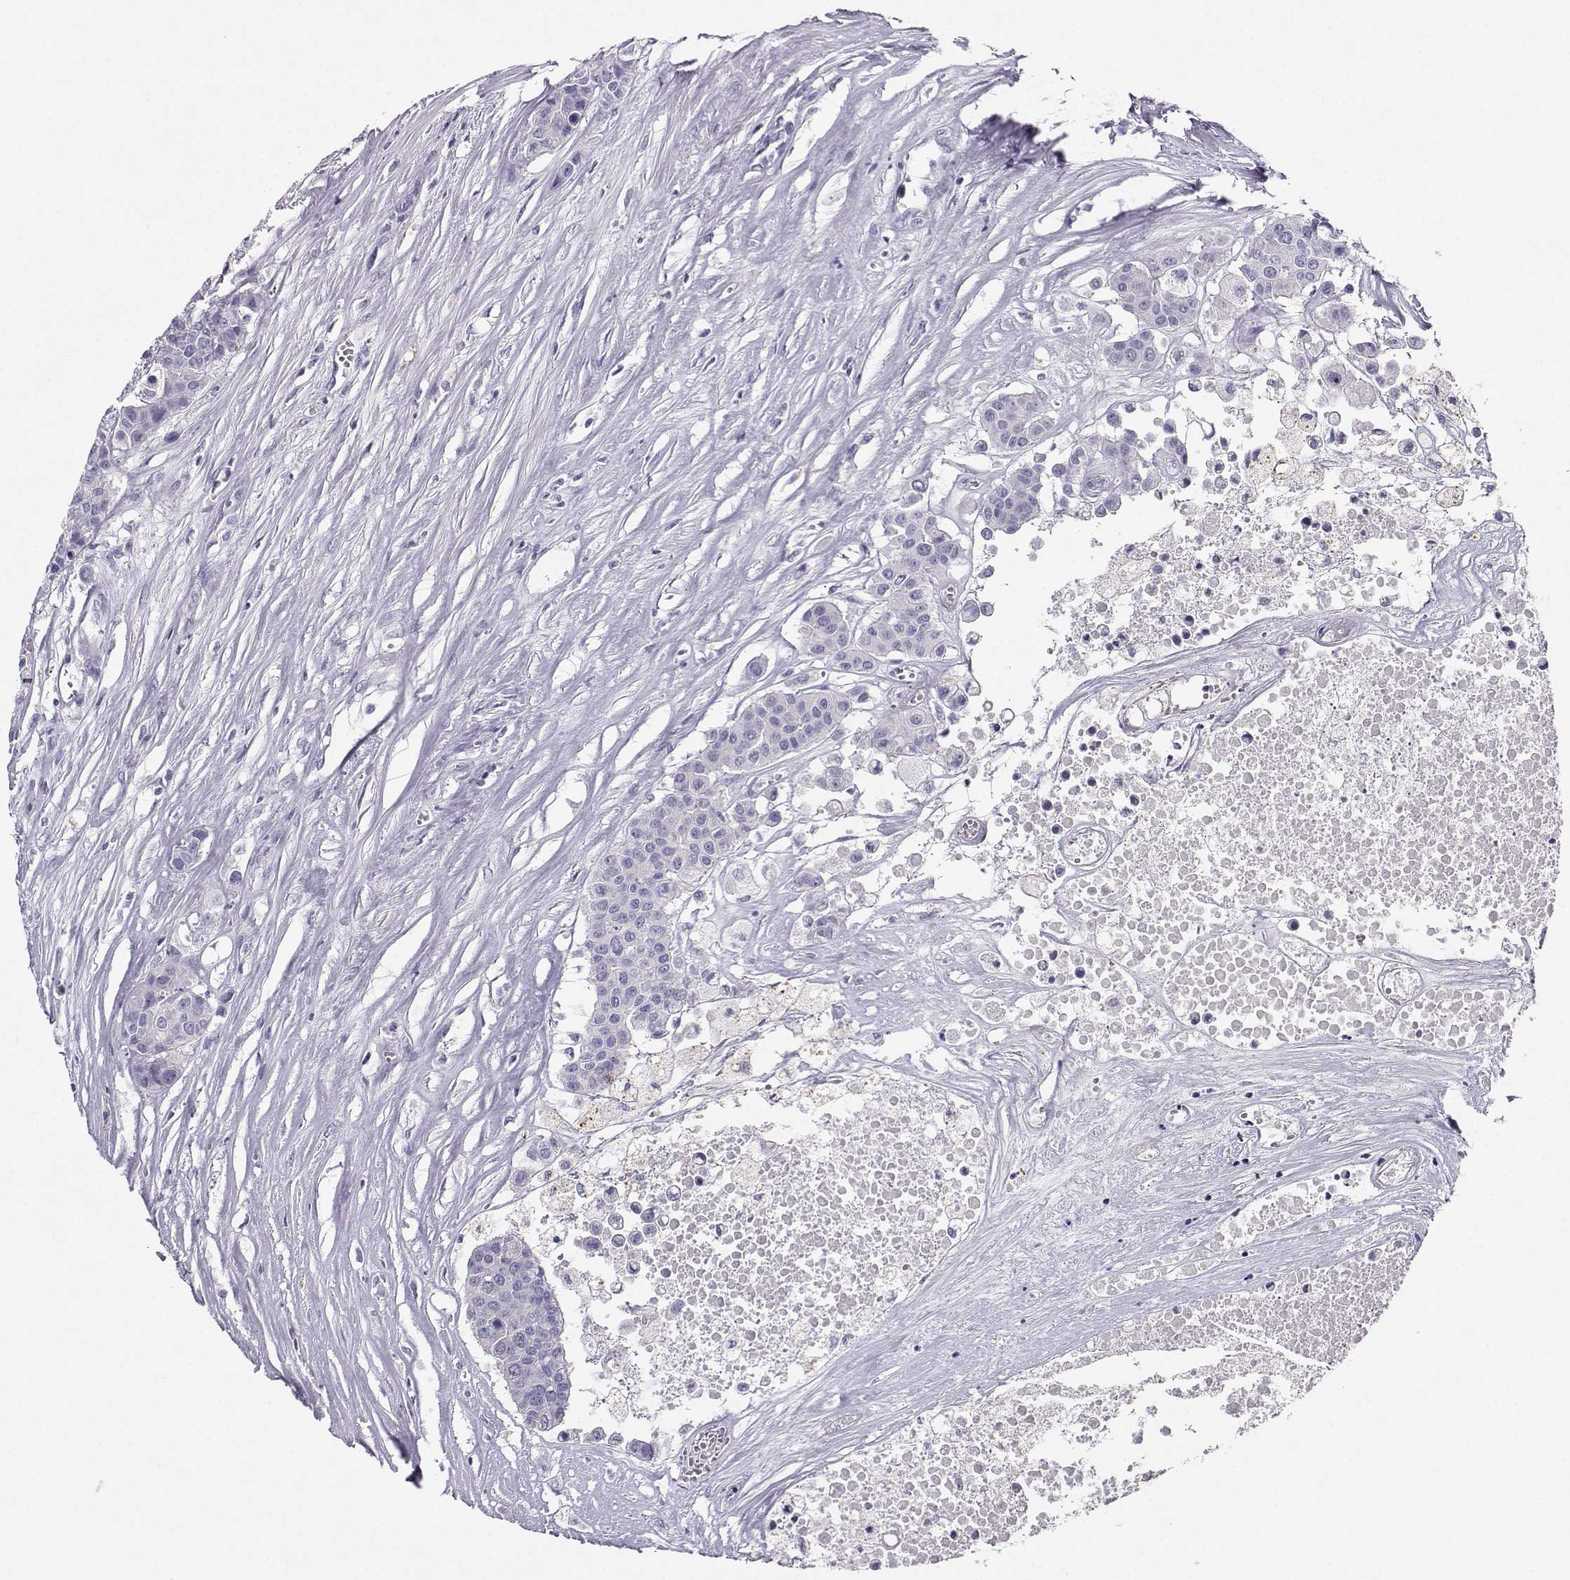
{"staining": {"intensity": "negative", "quantity": "none", "location": "none"}, "tissue": "carcinoid", "cell_type": "Tumor cells", "image_type": "cancer", "snomed": [{"axis": "morphology", "description": "Carcinoid, malignant, NOS"}, {"axis": "topography", "description": "Colon"}], "caption": "A high-resolution histopathology image shows IHC staining of carcinoid, which displays no significant expression in tumor cells.", "gene": "GRIK4", "patient": {"sex": "male", "age": 81}}